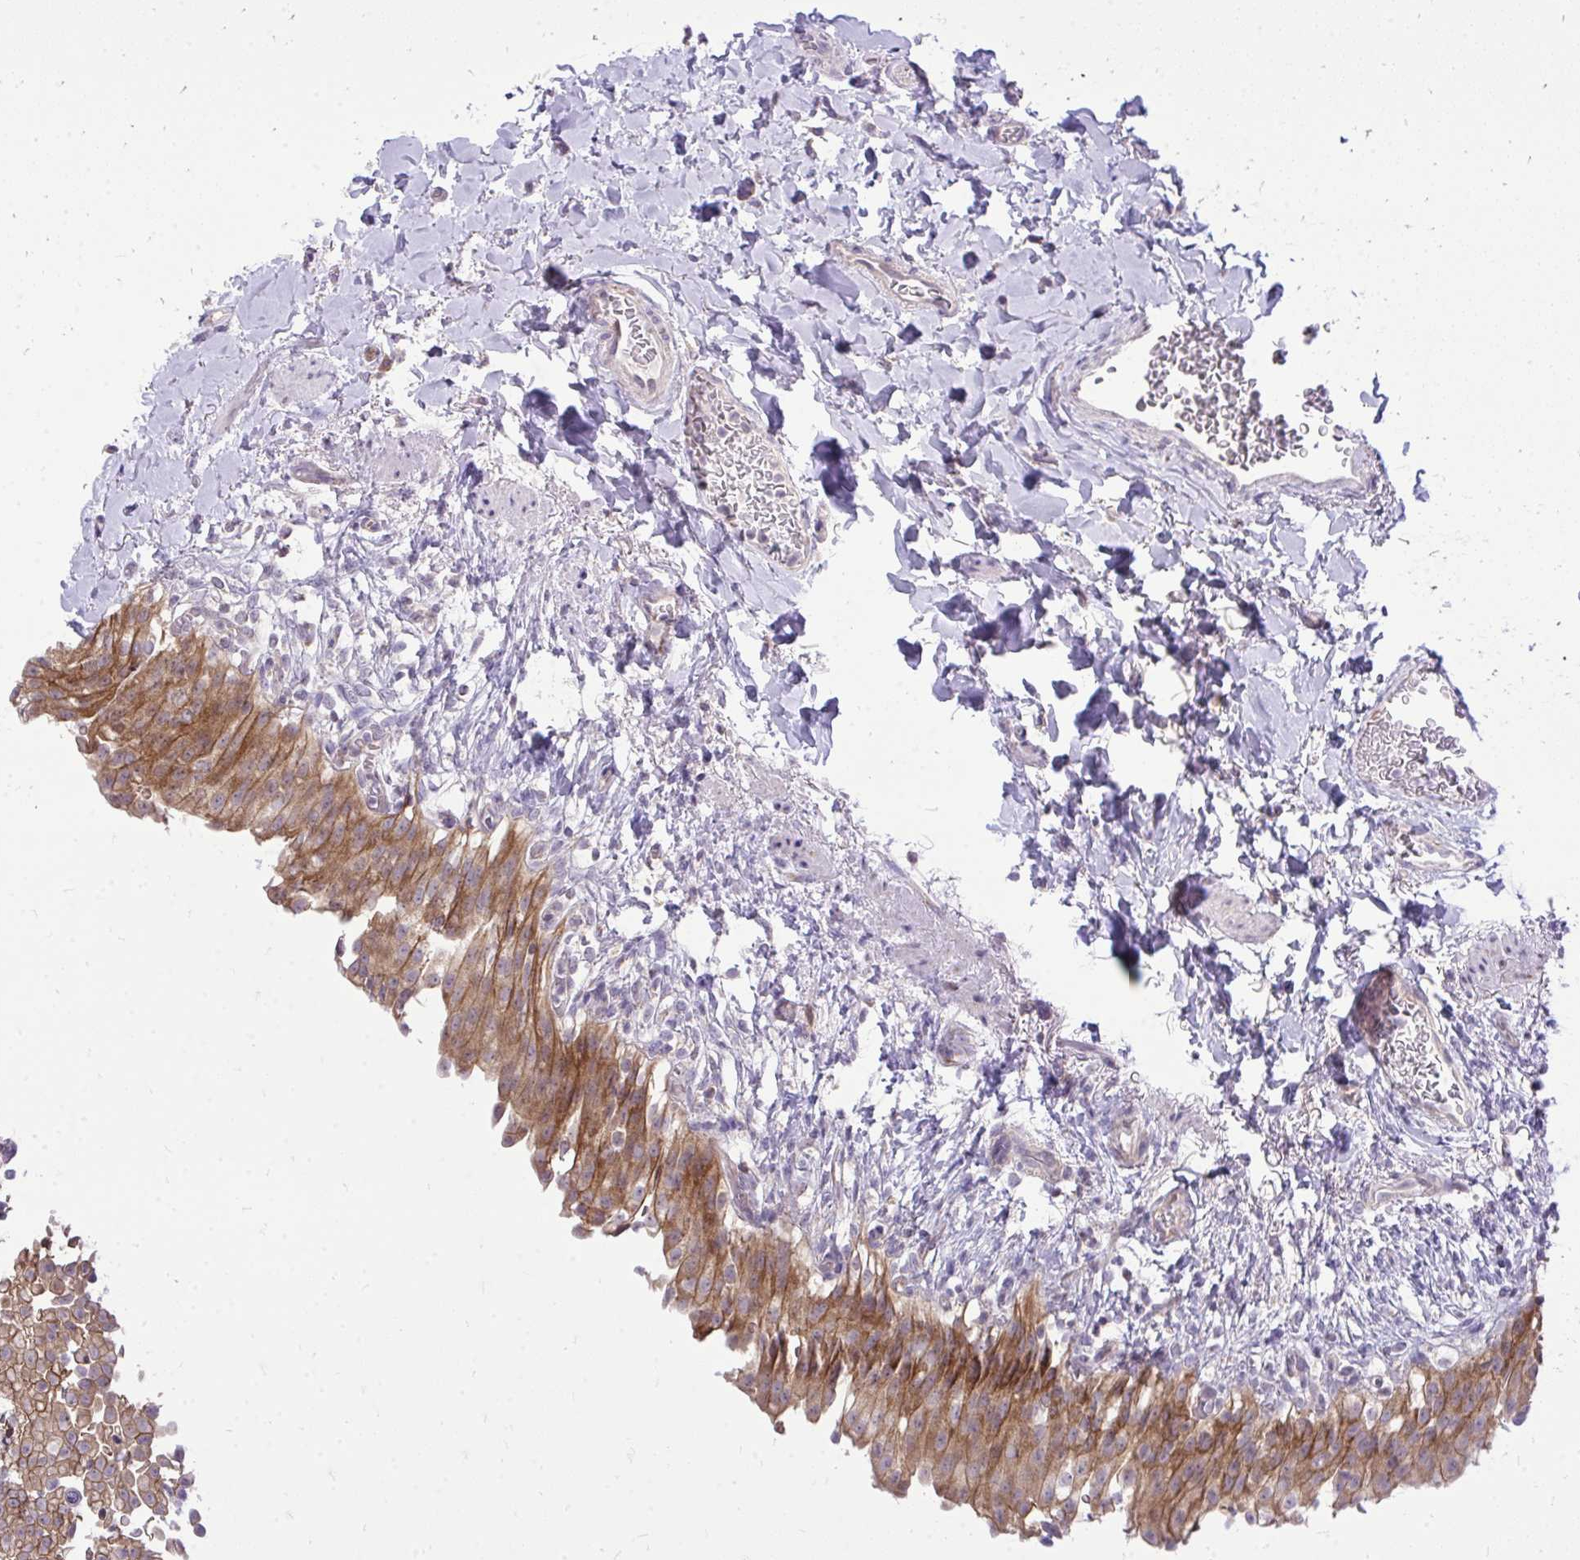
{"staining": {"intensity": "moderate", "quantity": ">75%", "location": "cytoplasmic/membranous"}, "tissue": "urinary bladder", "cell_type": "Urothelial cells", "image_type": "normal", "snomed": [{"axis": "morphology", "description": "Normal tissue, NOS"}, {"axis": "topography", "description": "Urinary bladder"}, {"axis": "topography", "description": "Peripheral nerve tissue"}], "caption": "Immunohistochemical staining of normal human urinary bladder demonstrates medium levels of moderate cytoplasmic/membranous expression in approximately >75% of urothelial cells. Nuclei are stained in blue.", "gene": "SPTBN2", "patient": {"sex": "female", "age": 60}}